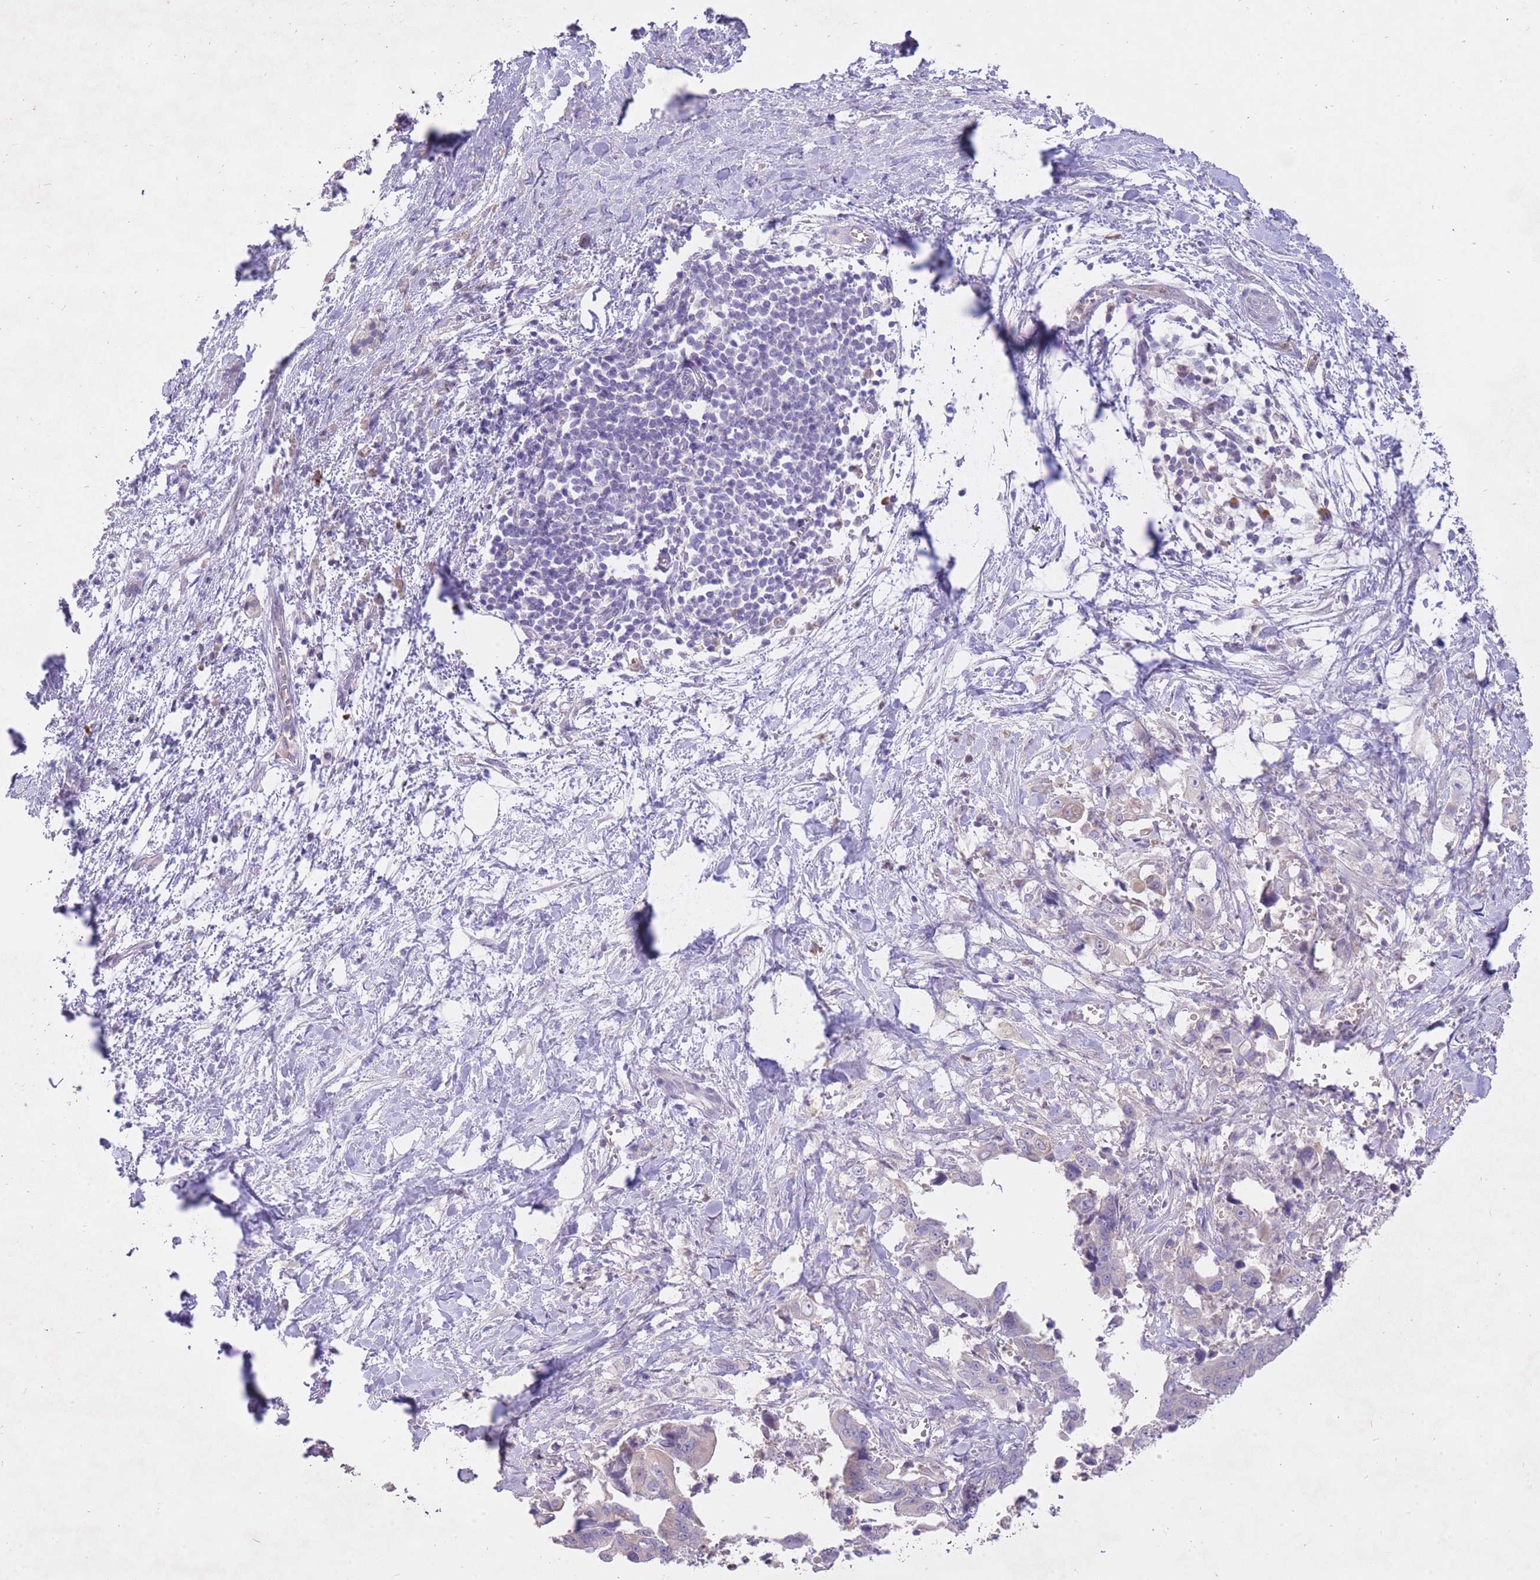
{"staining": {"intensity": "negative", "quantity": "none", "location": "none"}, "tissue": "pancreatic cancer", "cell_type": "Tumor cells", "image_type": "cancer", "snomed": [{"axis": "morphology", "description": "Adenocarcinoma, NOS"}, {"axis": "topography", "description": "Pancreas"}], "caption": "DAB immunohistochemical staining of human pancreatic adenocarcinoma shows no significant positivity in tumor cells.", "gene": "FRG2C", "patient": {"sex": "male", "age": 61}}